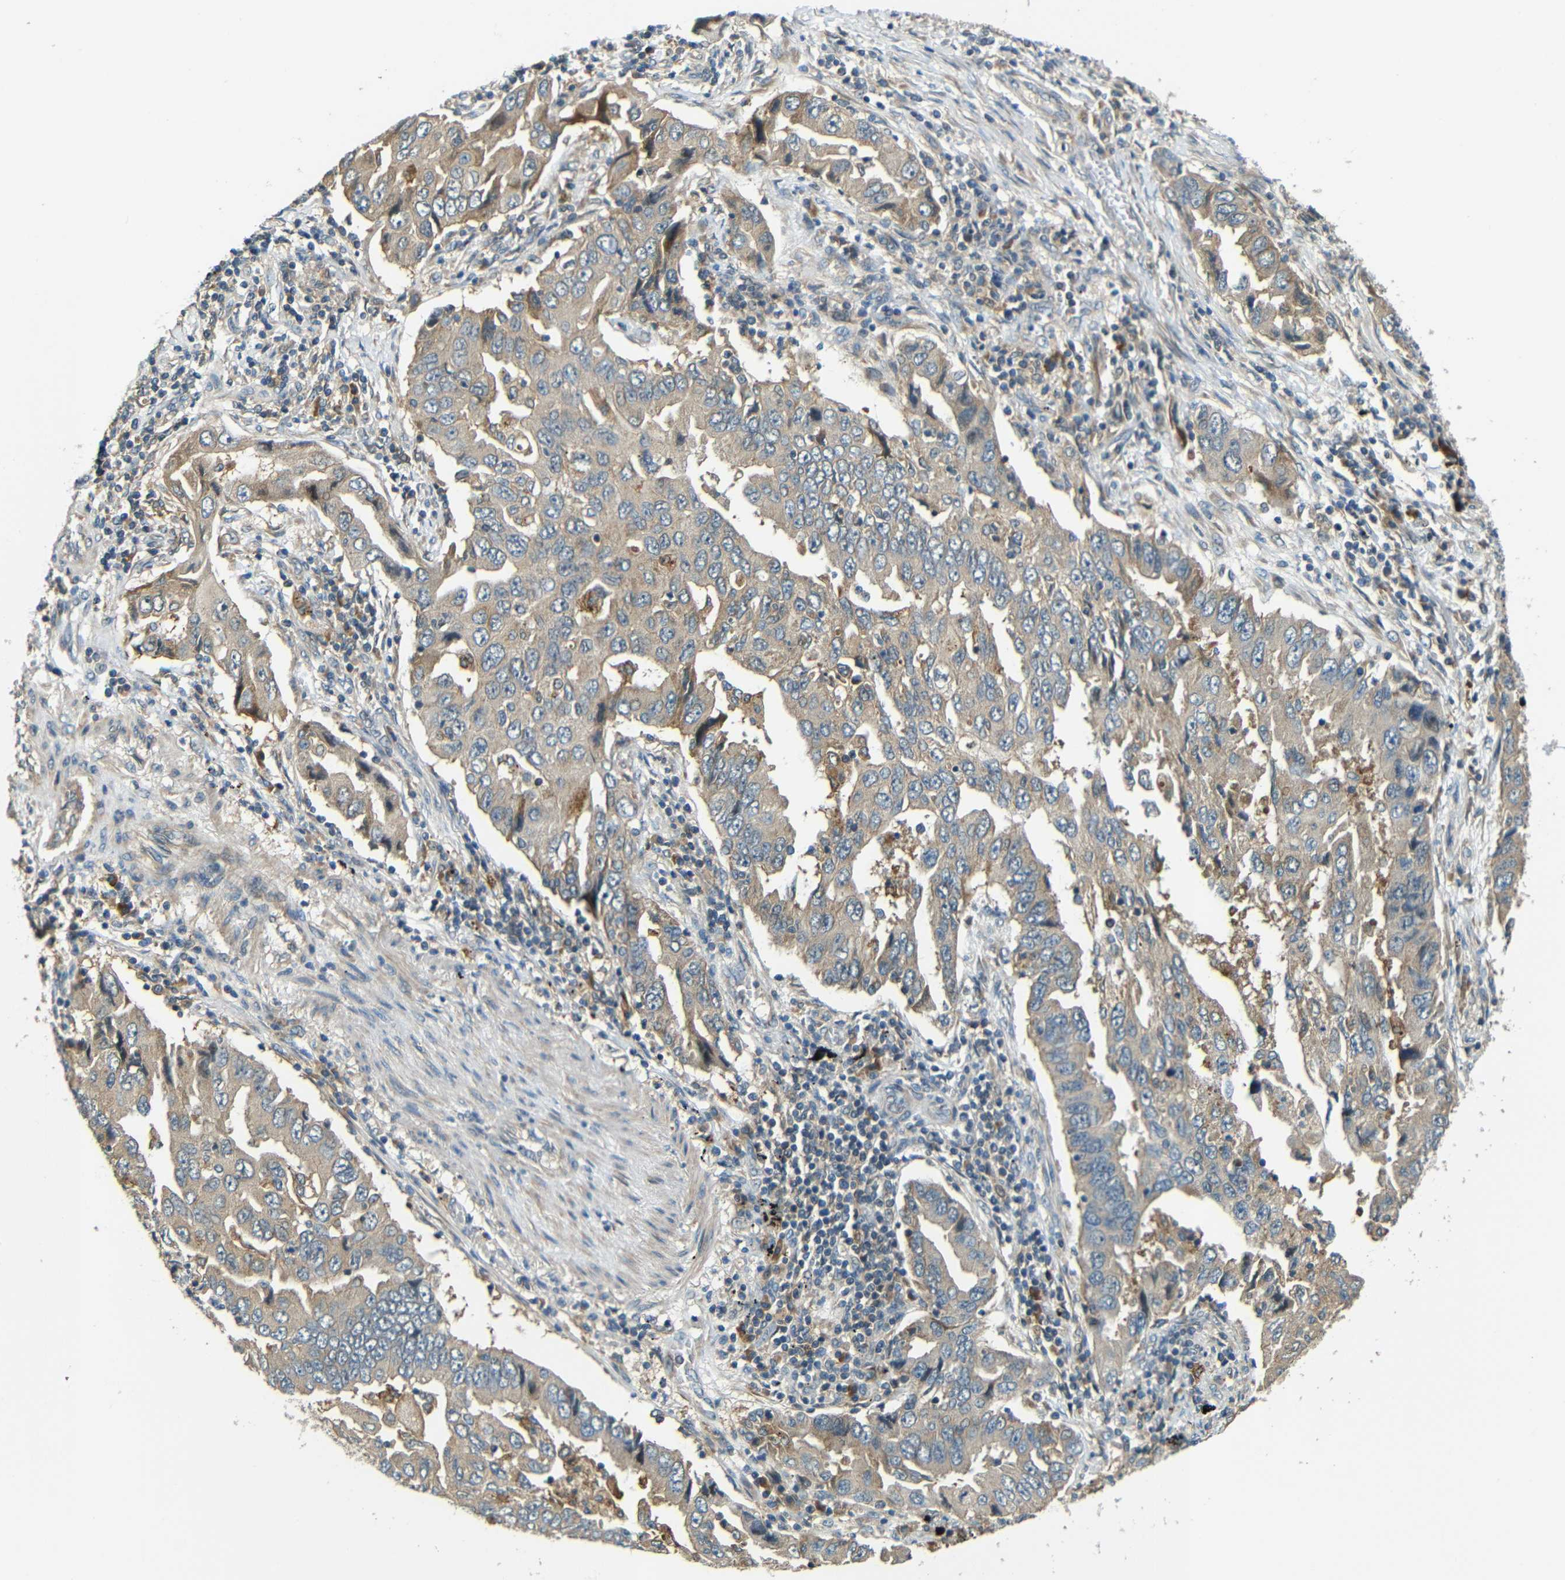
{"staining": {"intensity": "weak", "quantity": ">75%", "location": "cytoplasmic/membranous"}, "tissue": "lung cancer", "cell_type": "Tumor cells", "image_type": "cancer", "snomed": [{"axis": "morphology", "description": "Adenocarcinoma, NOS"}, {"axis": "topography", "description": "Lung"}], "caption": "High-power microscopy captured an immunohistochemistry histopathology image of lung adenocarcinoma, revealing weak cytoplasmic/membranous expression in about >75% of tumor cells.", "gene": "FNDC3A", "patient": {"sex": "female", "age": 65}}